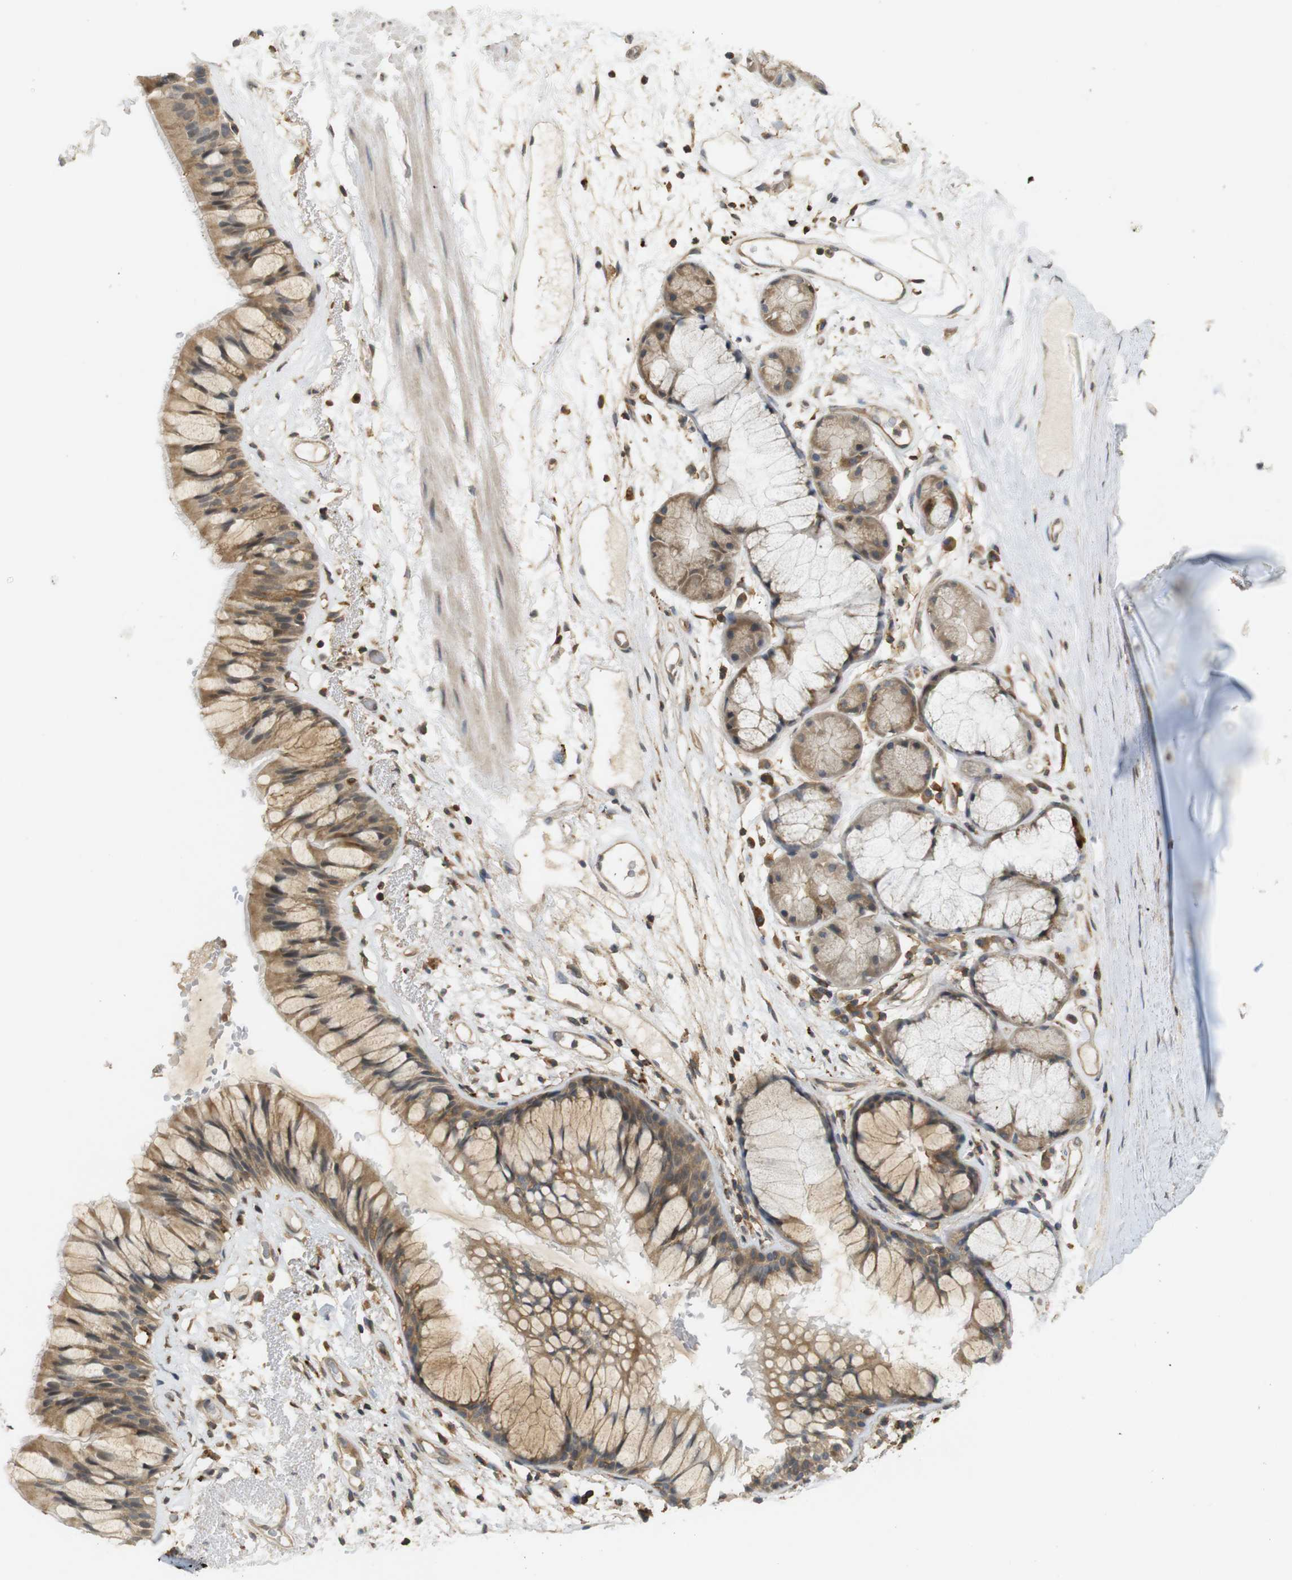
{"staining": {"intensity": "moderate", "quantity": ">75%", "location": "cytoplasmic/membranous"}, "tissue": "bronchus", "cell_type": "Respiratory epithelial cells", "image_type": "normal", "snomed": [{"axis": "morphology", "description": "Normal tissue, NOS"}, {"axis": "topography", "description": "Bronchus"}], "caption": "This is a photomicrograph of IHC staining of benign bronchus, which shows moderate staining in the cytoplasmic/membranous of respiratory epithelial cells.", "gene": "KSR1", "patient": {"sex": "male", "age": 66}}